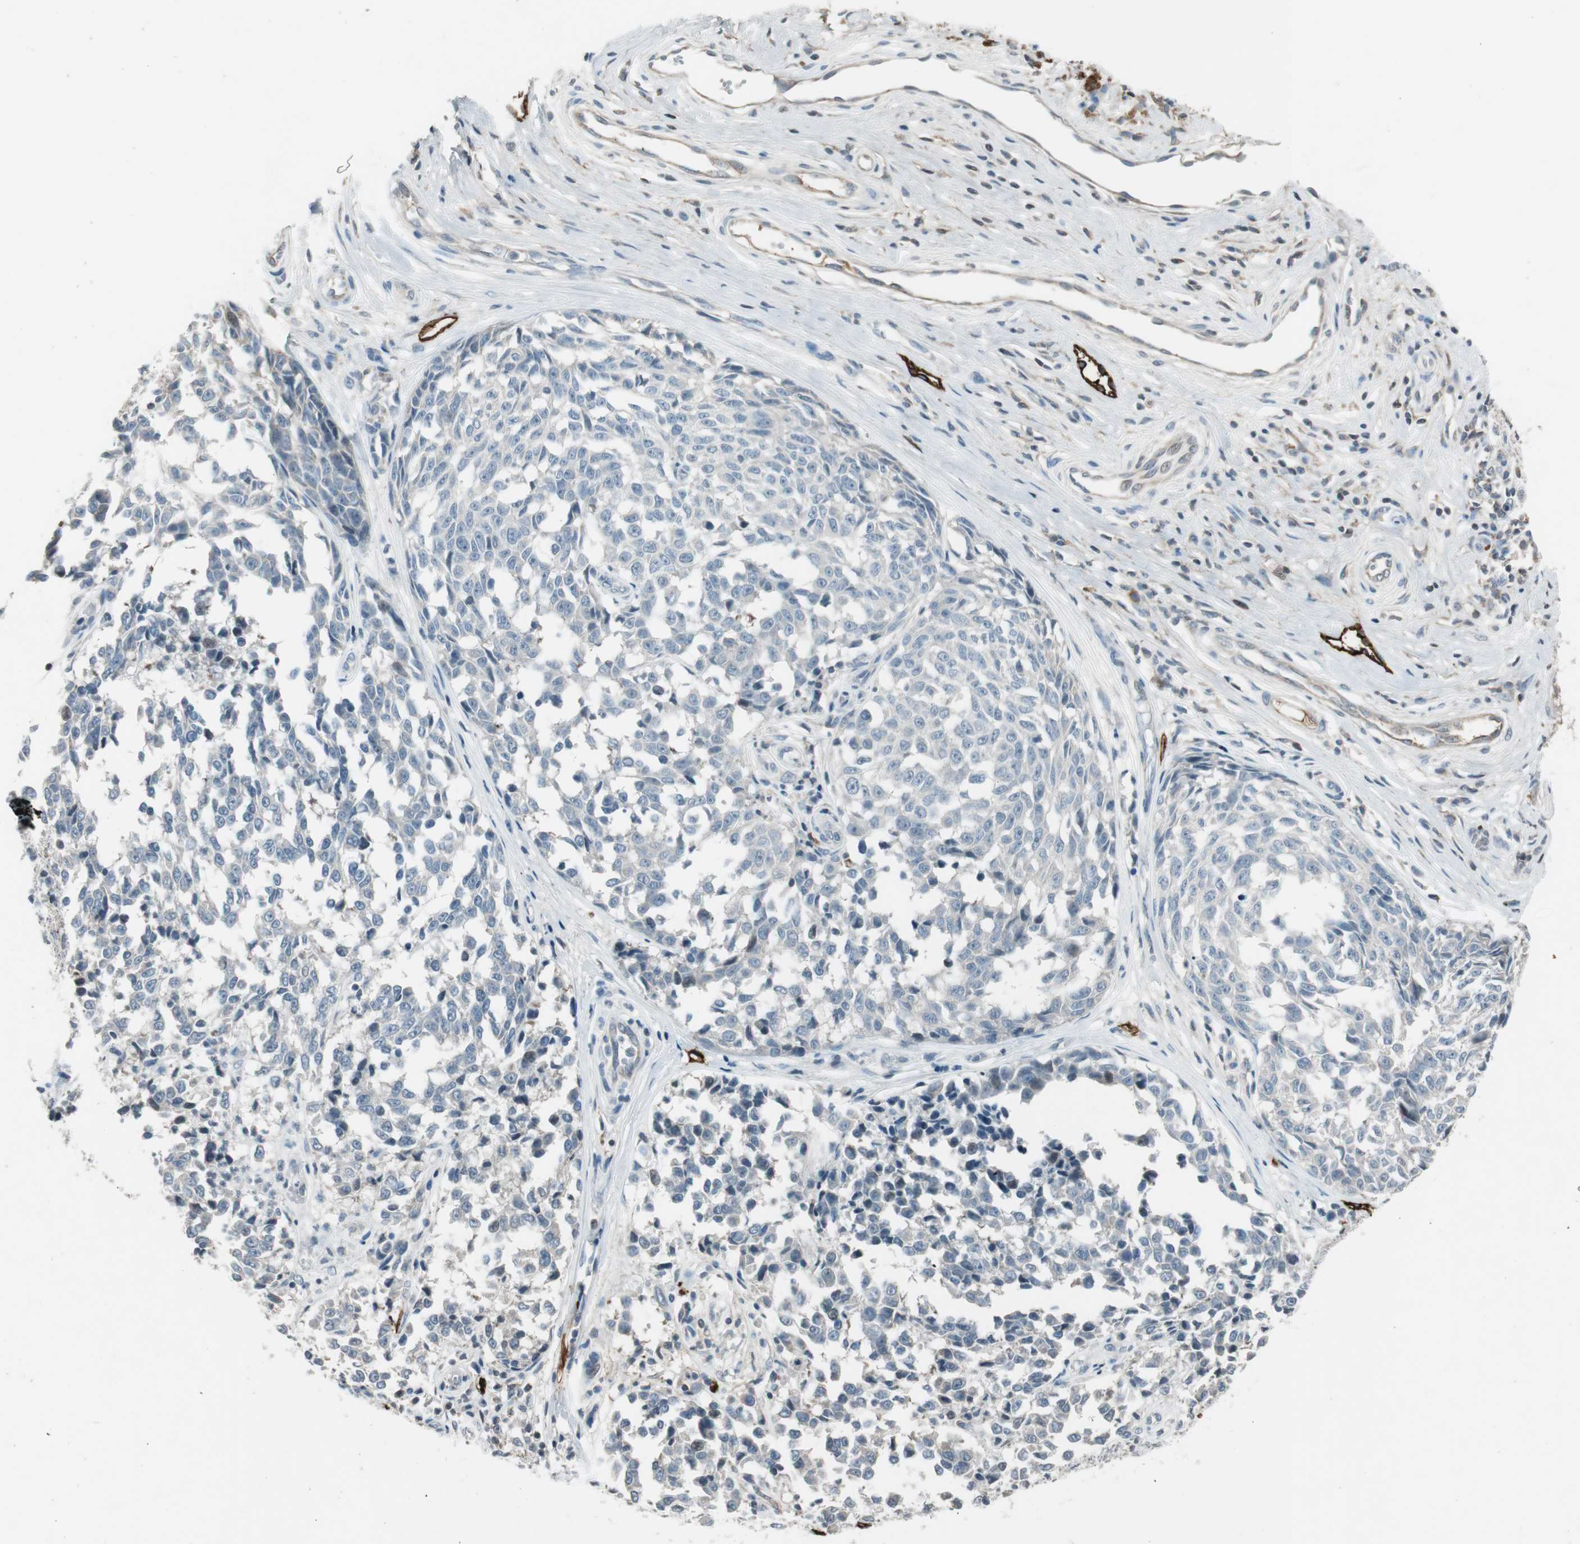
{"staining": {"intensity": "negative", "quantity": "none", "location": "none"}, "tissue": "melanoma", "cell_type": "Tumor cells", "image_type": "cancer", "snomed": [{"axis": "morphology", "description": "Malignant melanoma, NOS"}, {"axis": "topography", "description": "Skin"}], "caption": "Tumor cells are negative for brown protein staining in malignant melanoma.", "gene": "PDPN", "patient": {"sex": "female", "age": 64}}